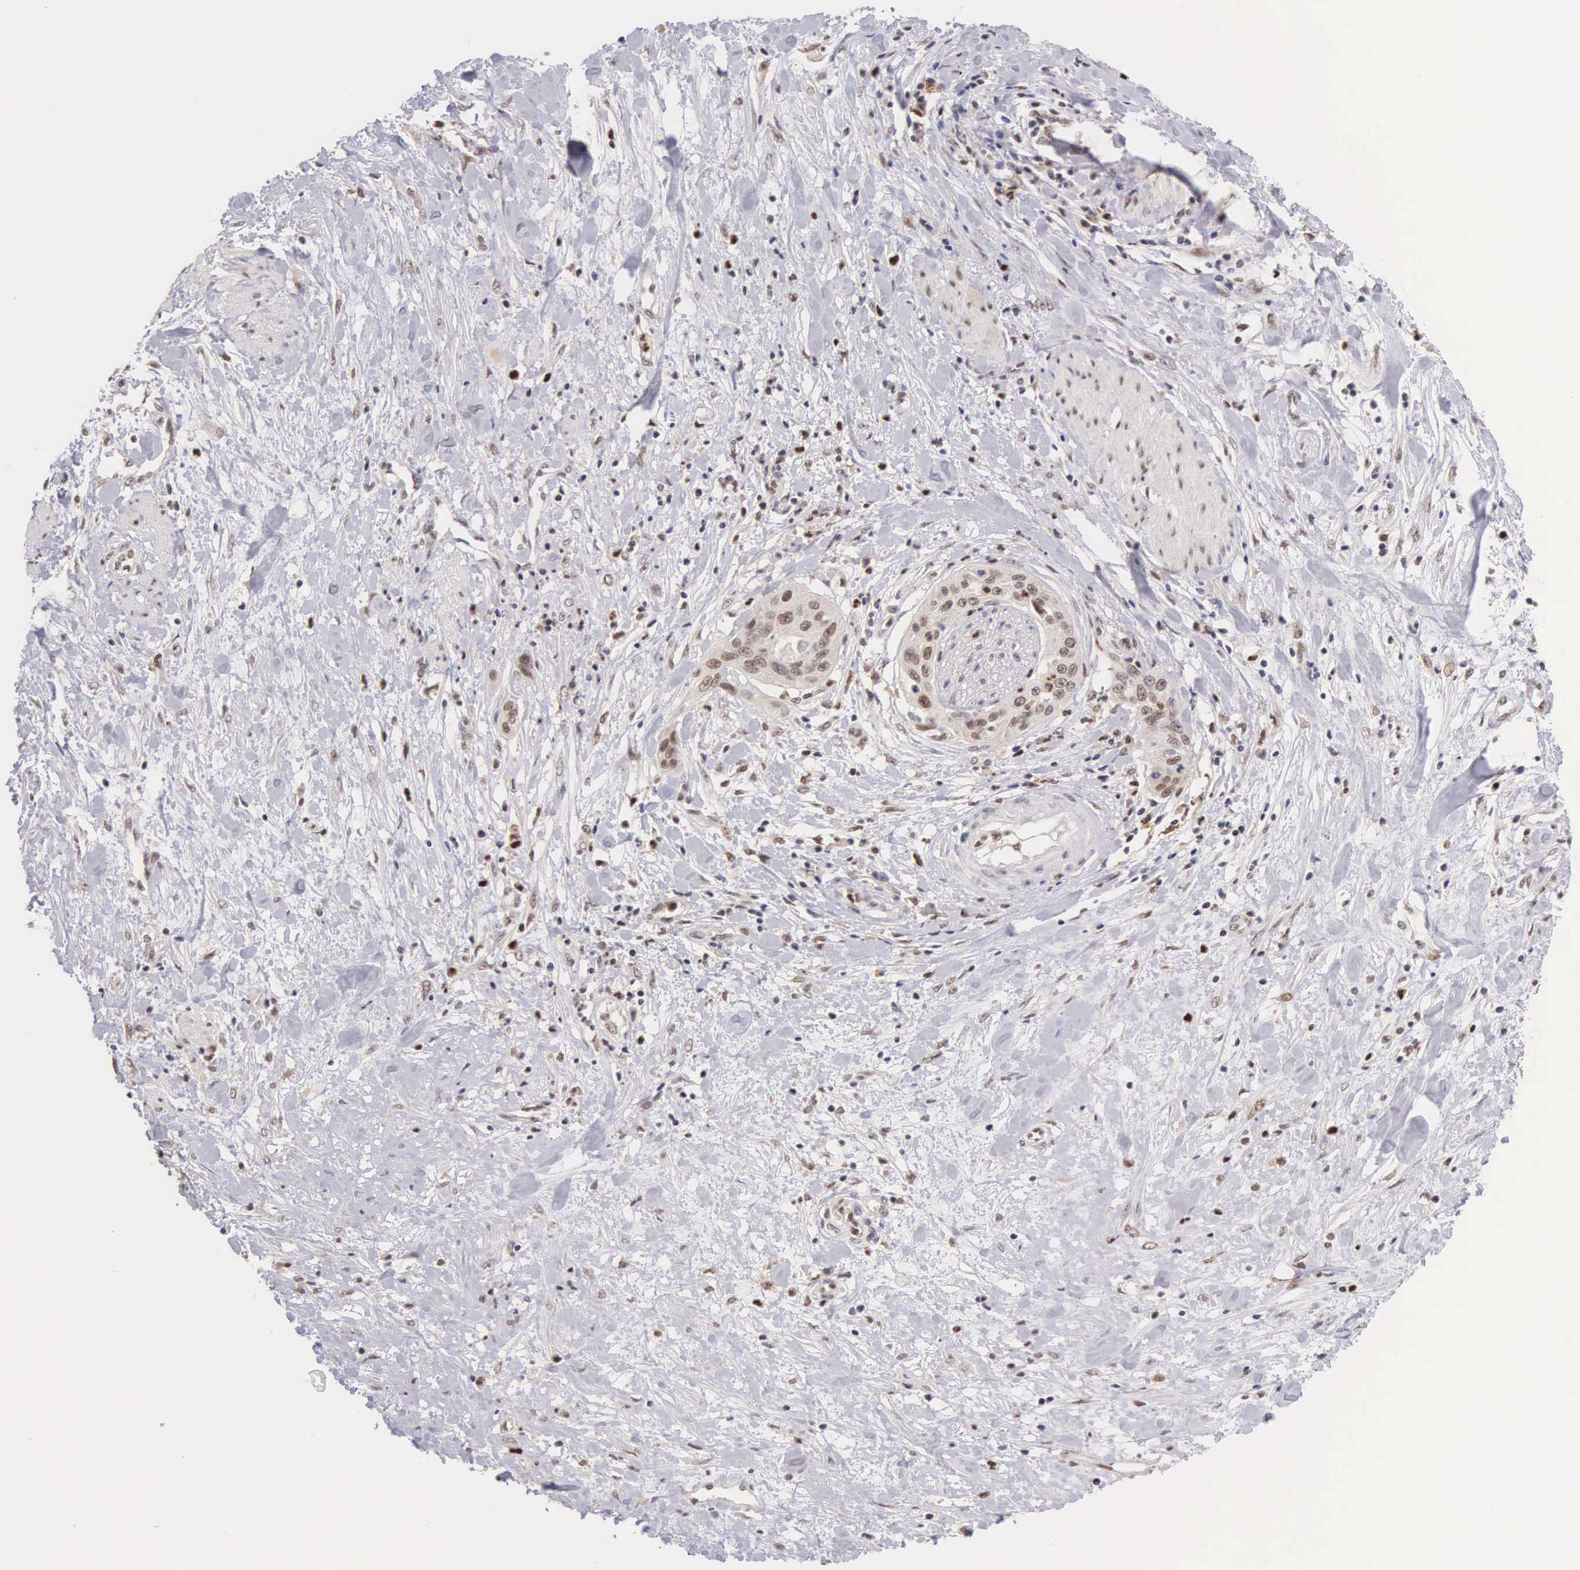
{"staining": {"intensity": "weak", "quantity": "25%-75%", "location": "cytoplasmic/membranous,nuclear"}, "tissue": "cervical cancer", "cell_type": "Tumor cells", "image_type": "cancer", "snomed": [{"axis": "morphology", "description": "Squamous cell carcinoma, NOS"}, {"axis": "topography", "description": "Cervix"}], "caption": "Cervical cancer (squamous cell carcinoma) stained with a protein marker demonstrates weak staining in tumor cells.", "gene": "GRK3", "patient": {"sex": "female", "age": 41}}